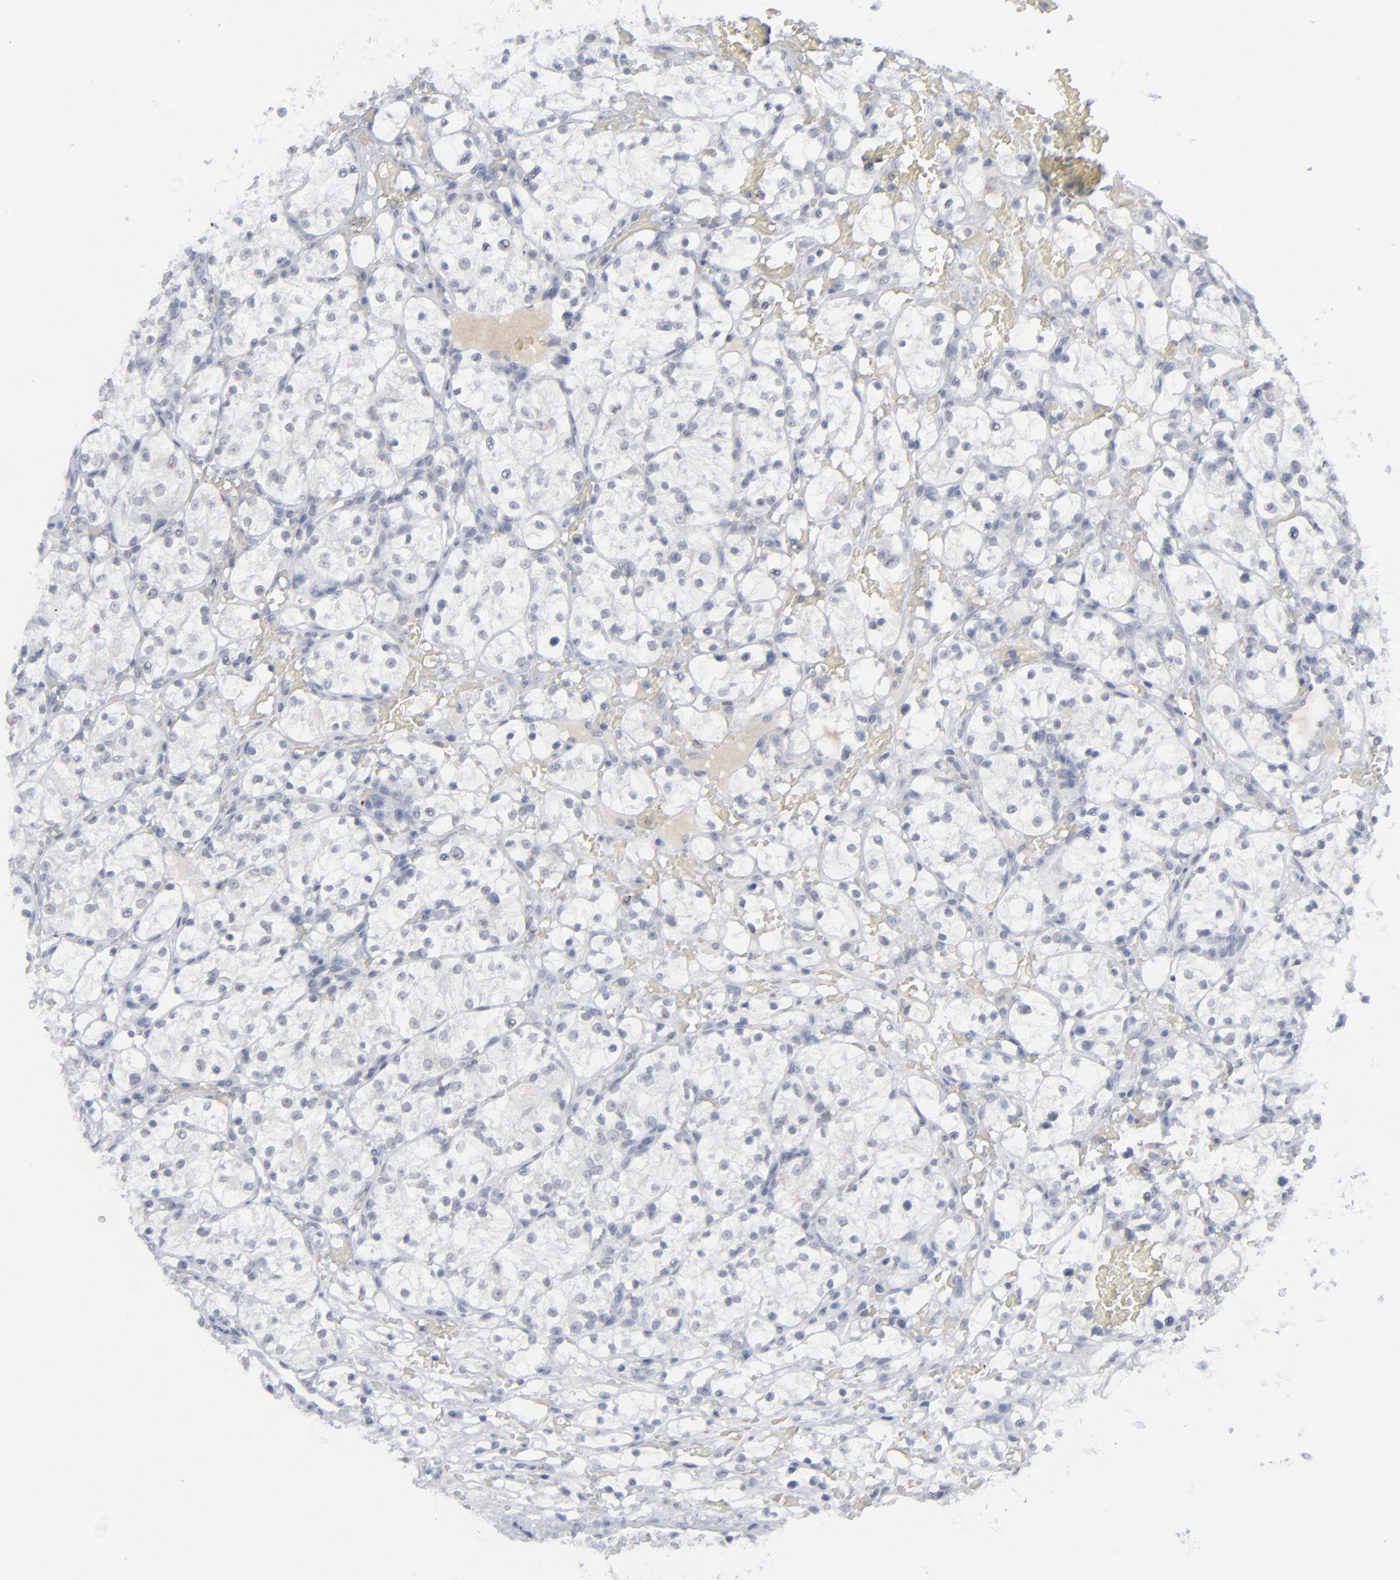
{"staining": {"intensity": "negative", "quantity": "none", "location": "none"}, "tissue": "renal cancer", "cell_type": "Tumor cells", "image_type": "cancer", "snomed": [{"axis": "morphology", "description": "Adenocarcinoma, NOS"}, {"axis": "topography", "description": "Kidney"}], "caption": "An image of renal cancer (adenocarcinoma) stained for a protein displays no brown staining in tumor cells. (Stains: DAB (3,3'-diaminobenzidine) IHC with hematoxylin counter stain, Microscopy: brightfield microscopy at high magnification).", "gene": "NUP88", "patient": {"sex": "female", "age": 60}}